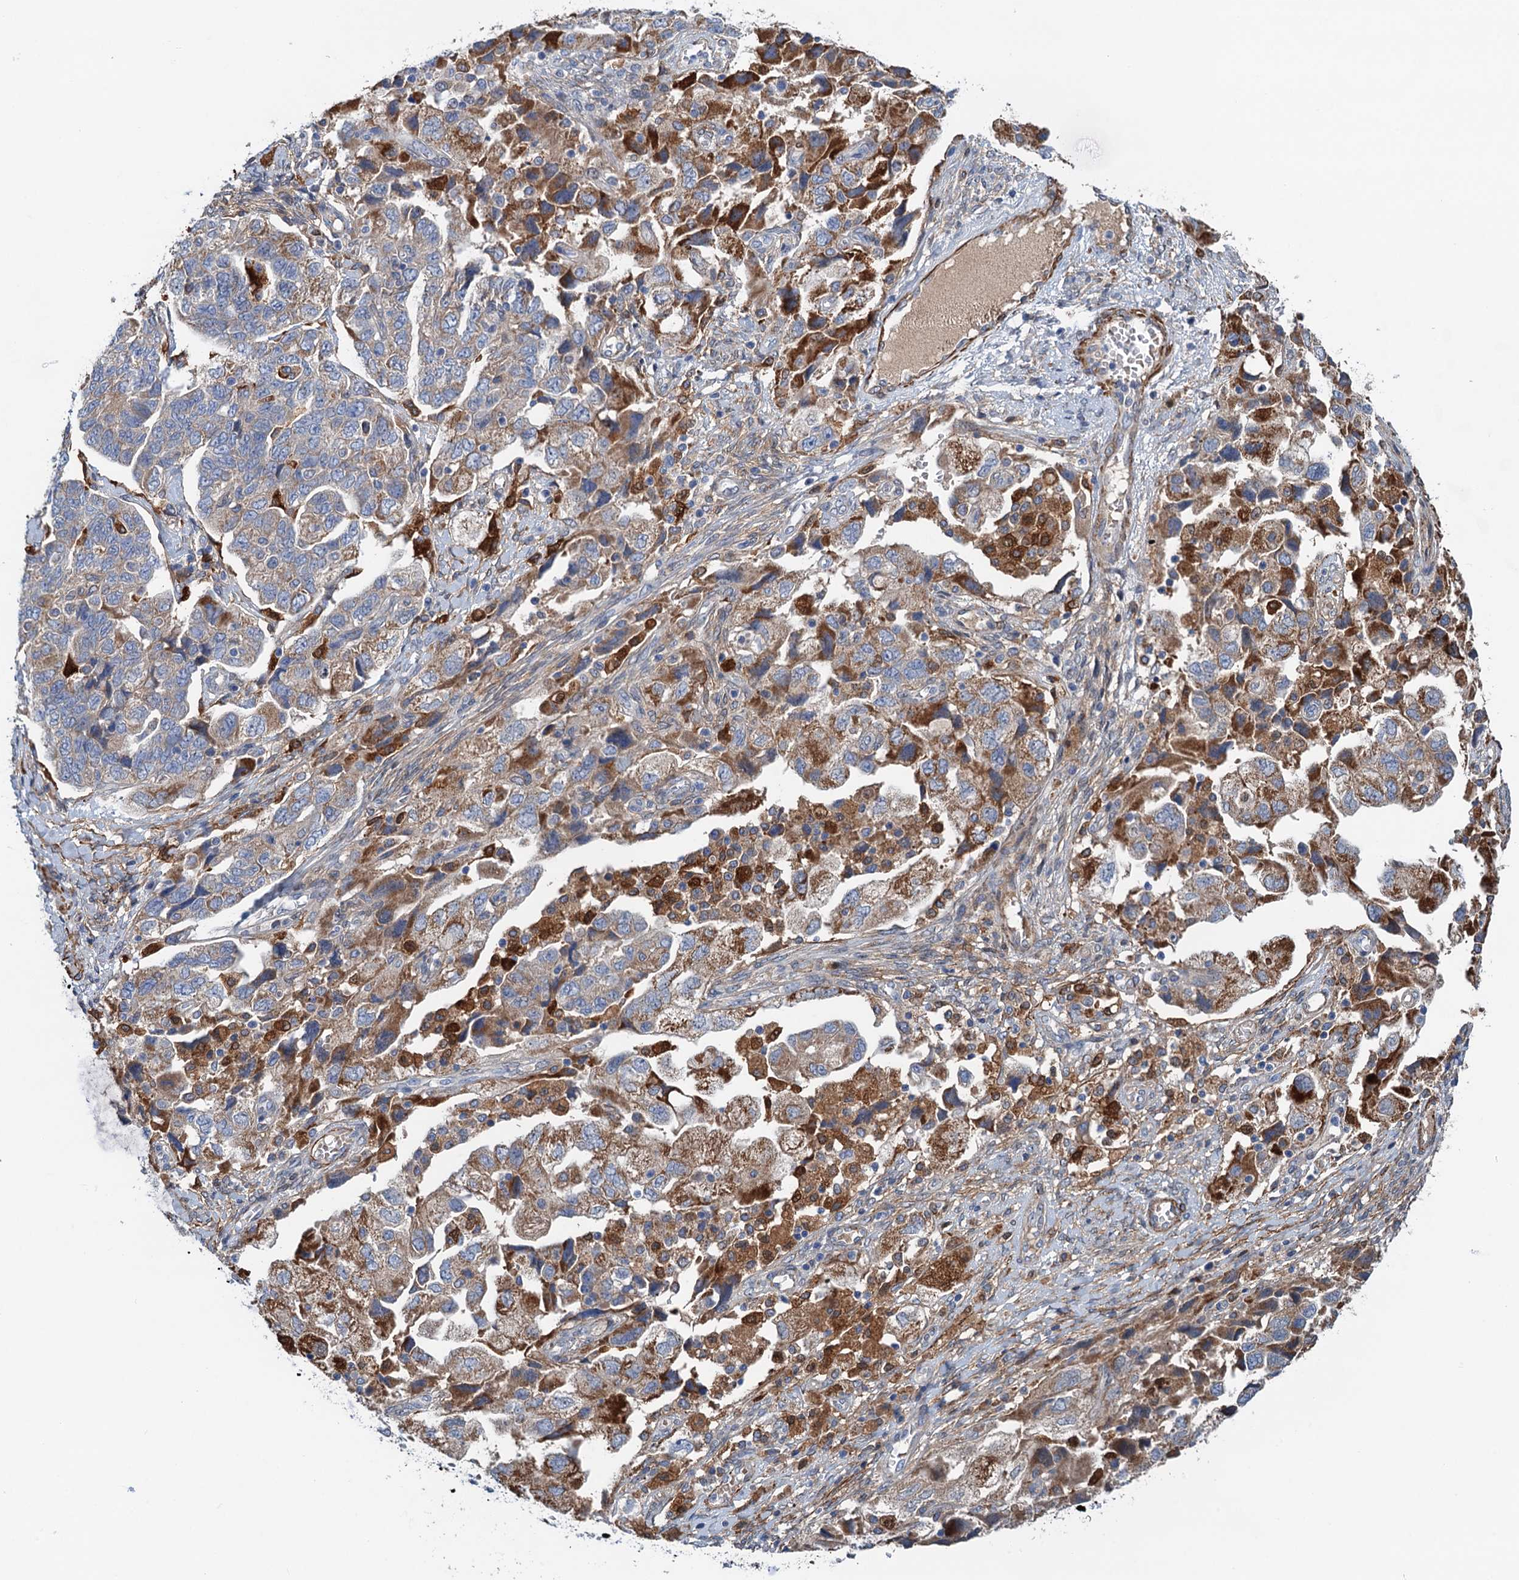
{"staining": {"intensity": "moderate", "quantity": "25%-75%", "location": "cytoplasmic/membranous"}, "tissue": "ovarian cancer", "cell_type": "Tumor cells", "image_type": "cancer", "snomed": [{"axis": "morphology", "description": "Carcinoma, NOS"}, {"axis": "morphology", "description": "Cystadenocarcinoma, serous, NOS"}, {"axis": "topography", "description": "Ovary"}], "caption": "Immunohistochemical staining of human ovarian carcinoma exhibits moderate cytoplasmic/membranous protein positivity in approximately 25%-75% of tumor cells.", "gene": "CSTPP1", "patient": {"sex": "female", "age": 69}}